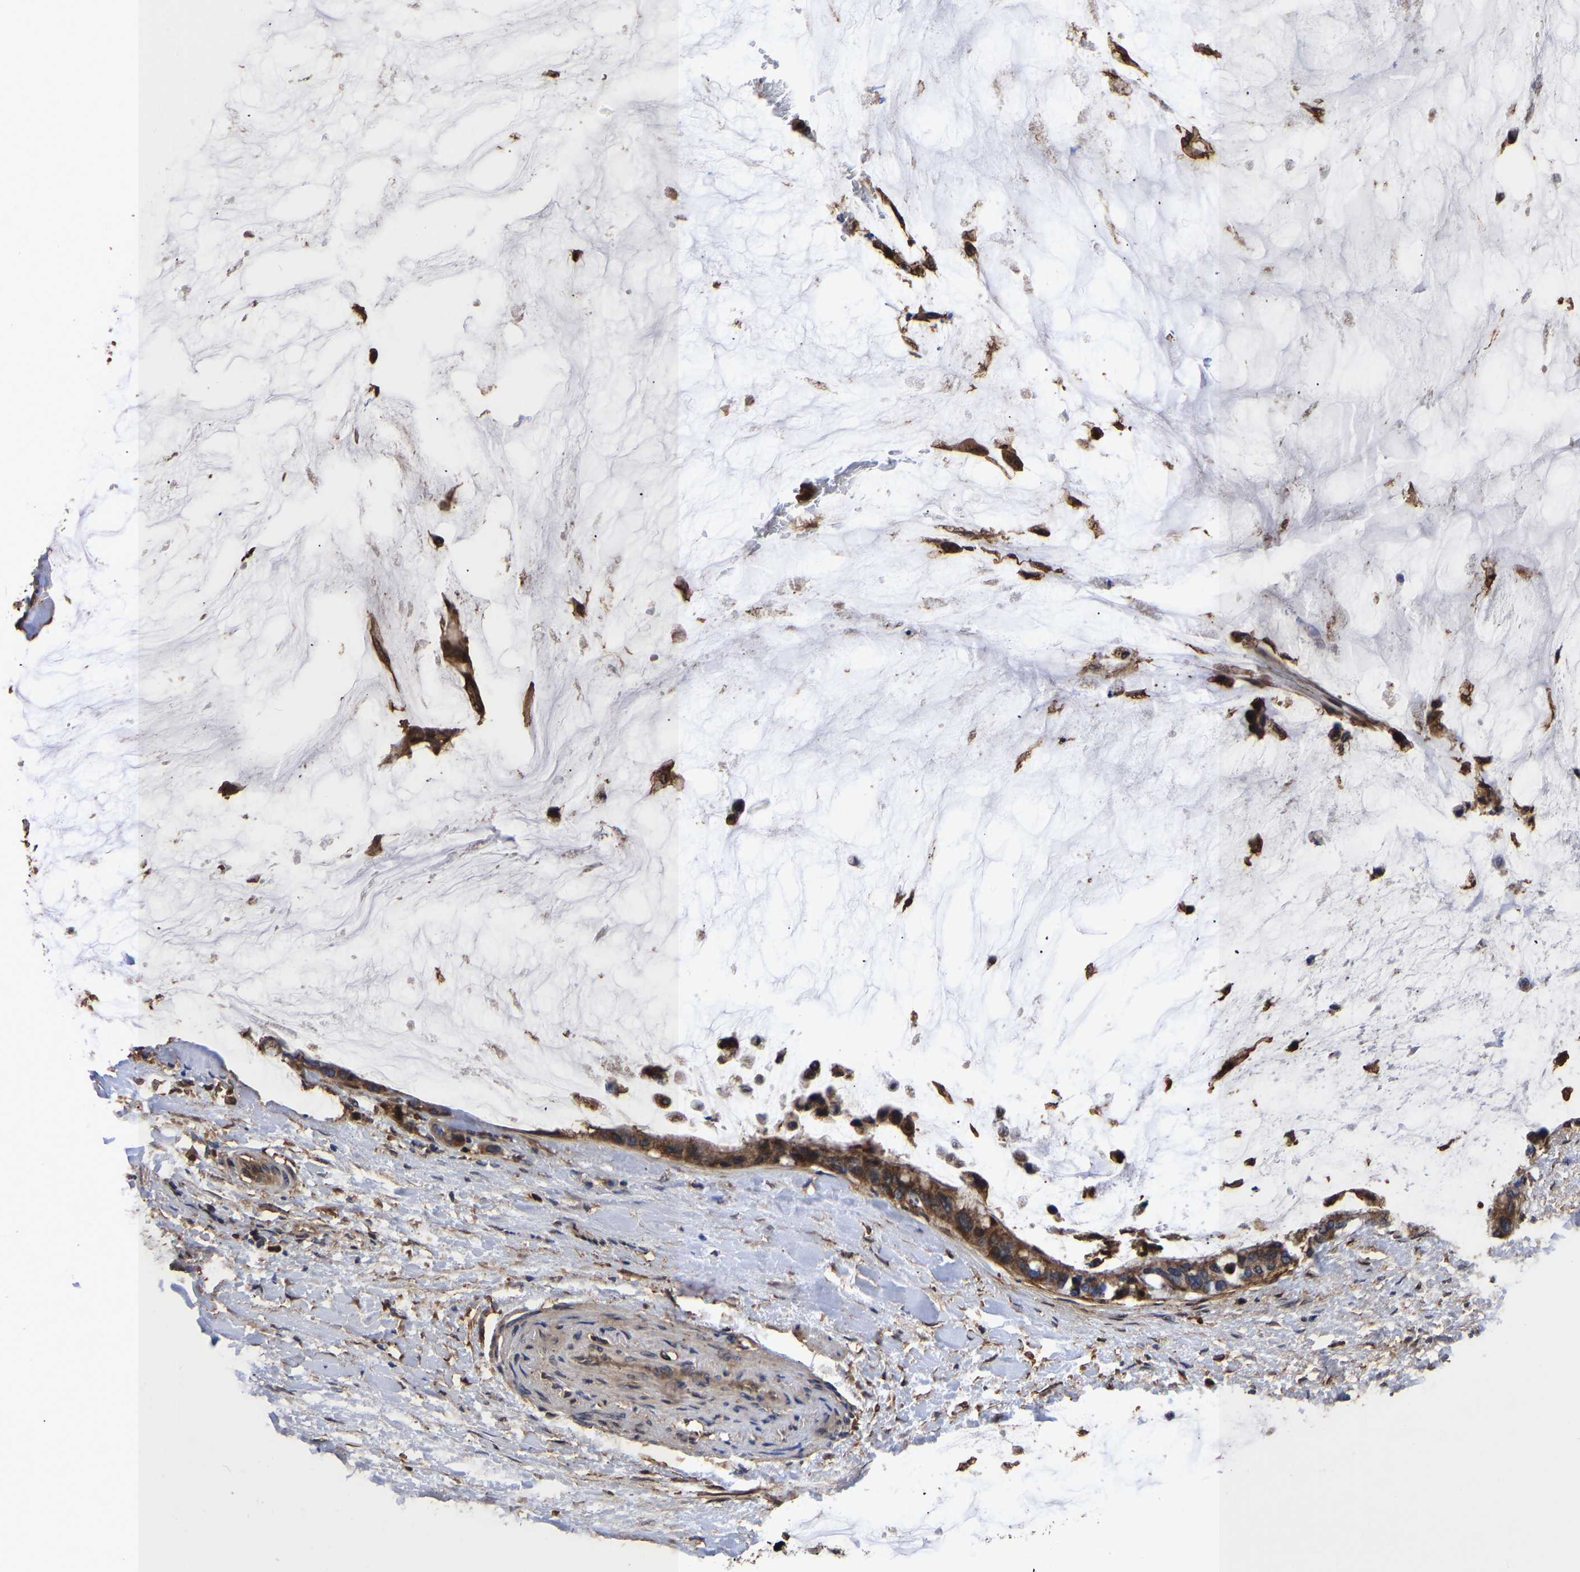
{"staining": {"intensity": "moderate", "quantity": ">75%", "location": "cytoplasmic/membranous"}, "tissue": "pancreatic cancer", "cell_type": "Tumor cells", "image_type": "cancer", "snomed": [{"axis": "morphology", "description": "Adenocarcinoma, NOS"}, {"axis": "topography", "description": "Pancreas"}], "caption": "DAB (3,3'-diaminobenzidine) immunohistochemical staining of pancreatic adenocarcinoma demonstrates moderate cytoplasmic/membranous protein expression in about >75% of tumor cells.", "gene": "LIF", "patient": {"sex": "male", "age": 41}}